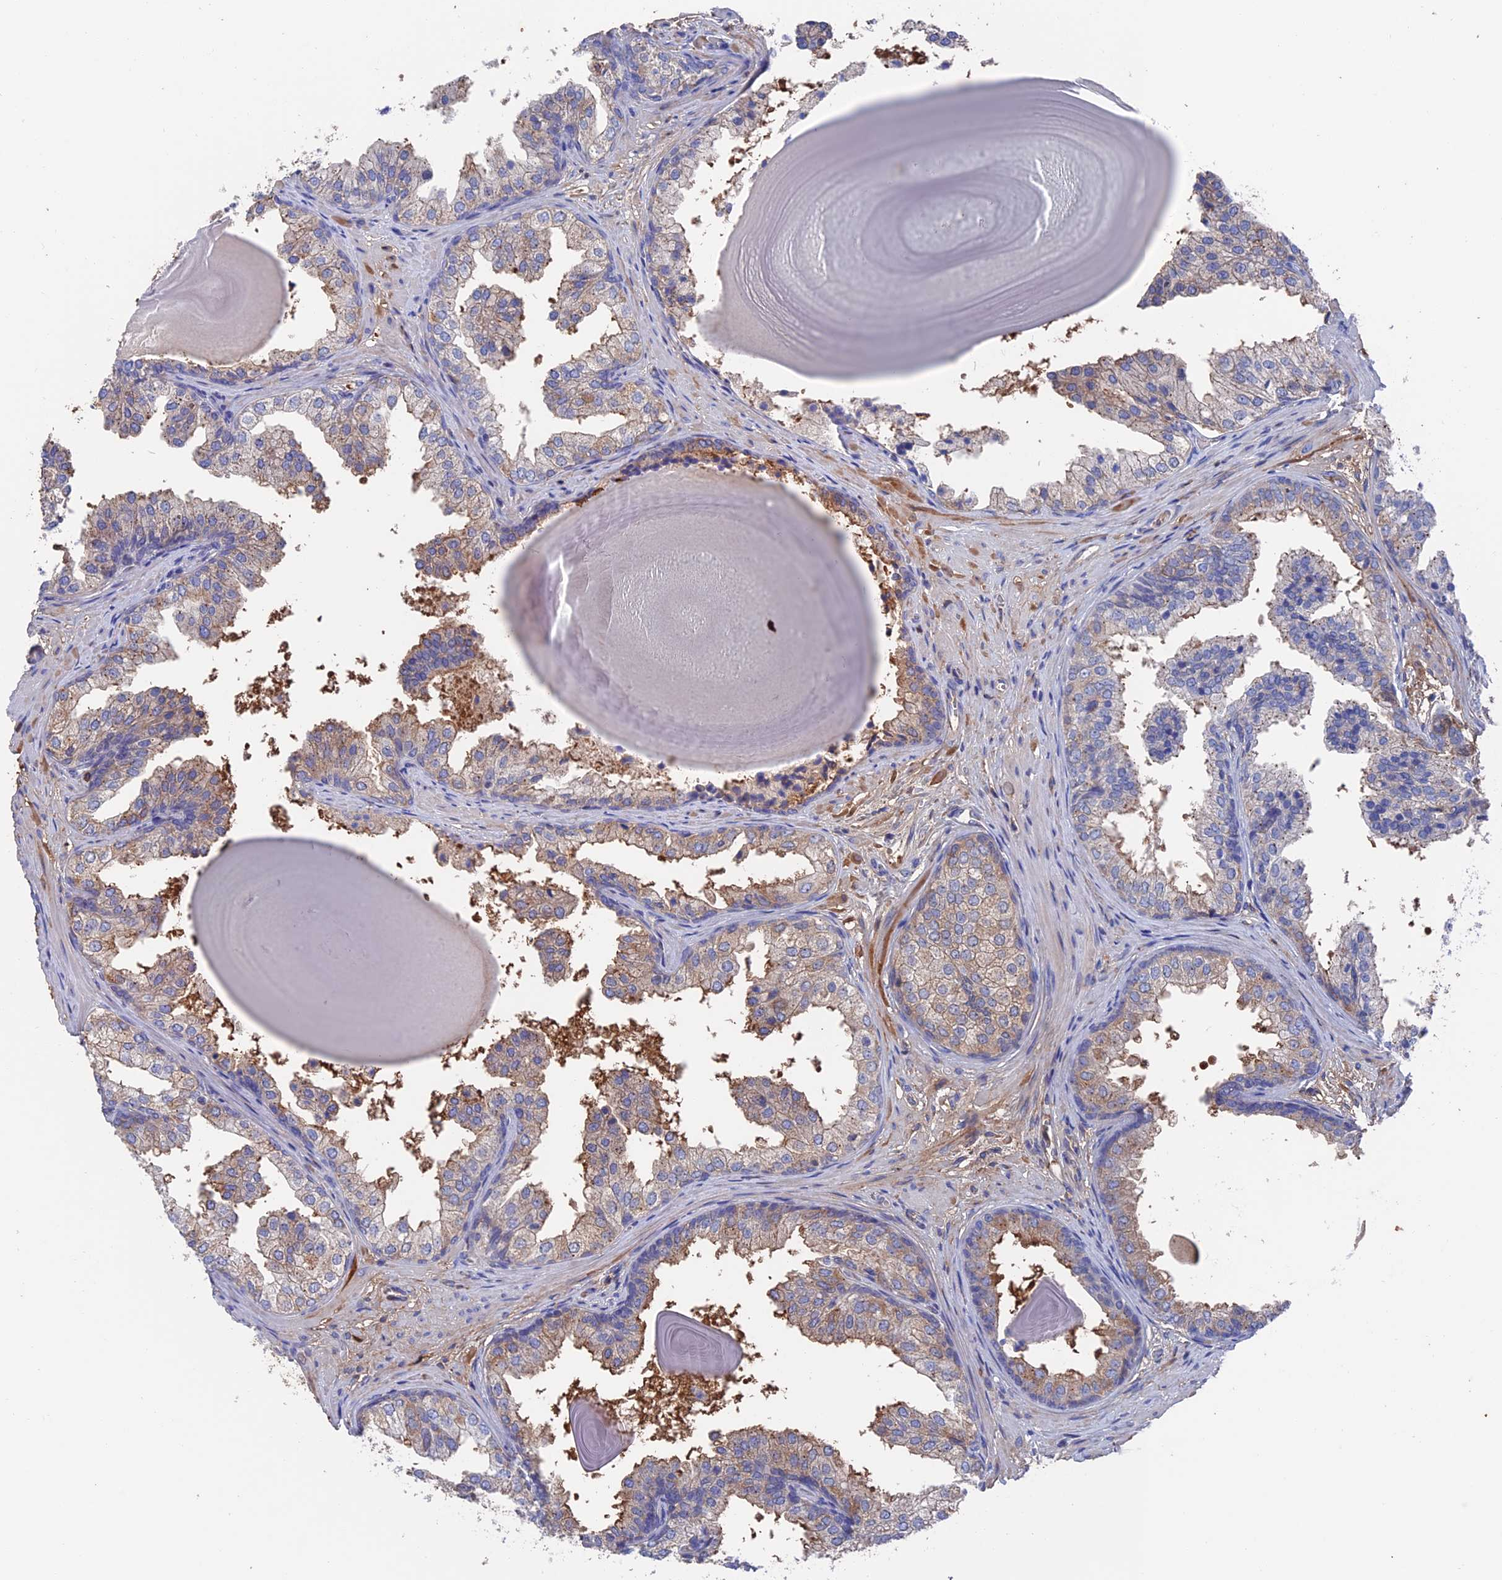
{"staining": {"intensity": "moderate", "quantity": "<25%", "location": "cytoplasmic/membranous"}, "tissue": "prostate", "cell_type": "Glandular cells", "image_type": "normal", "snomed": [{"axis": "morphology", "description": "Normal tissue, NOS"}, {"axis": "topography", "description": "Prostate"}], "caption": "The image exhibits staining of unremarkable prostate, revealing moderate cytoplasmic/membranous protein positivity (brown color) within glandular cells.", "gene": "HPF1", "patient": {"sex": "male", "age": 48}}